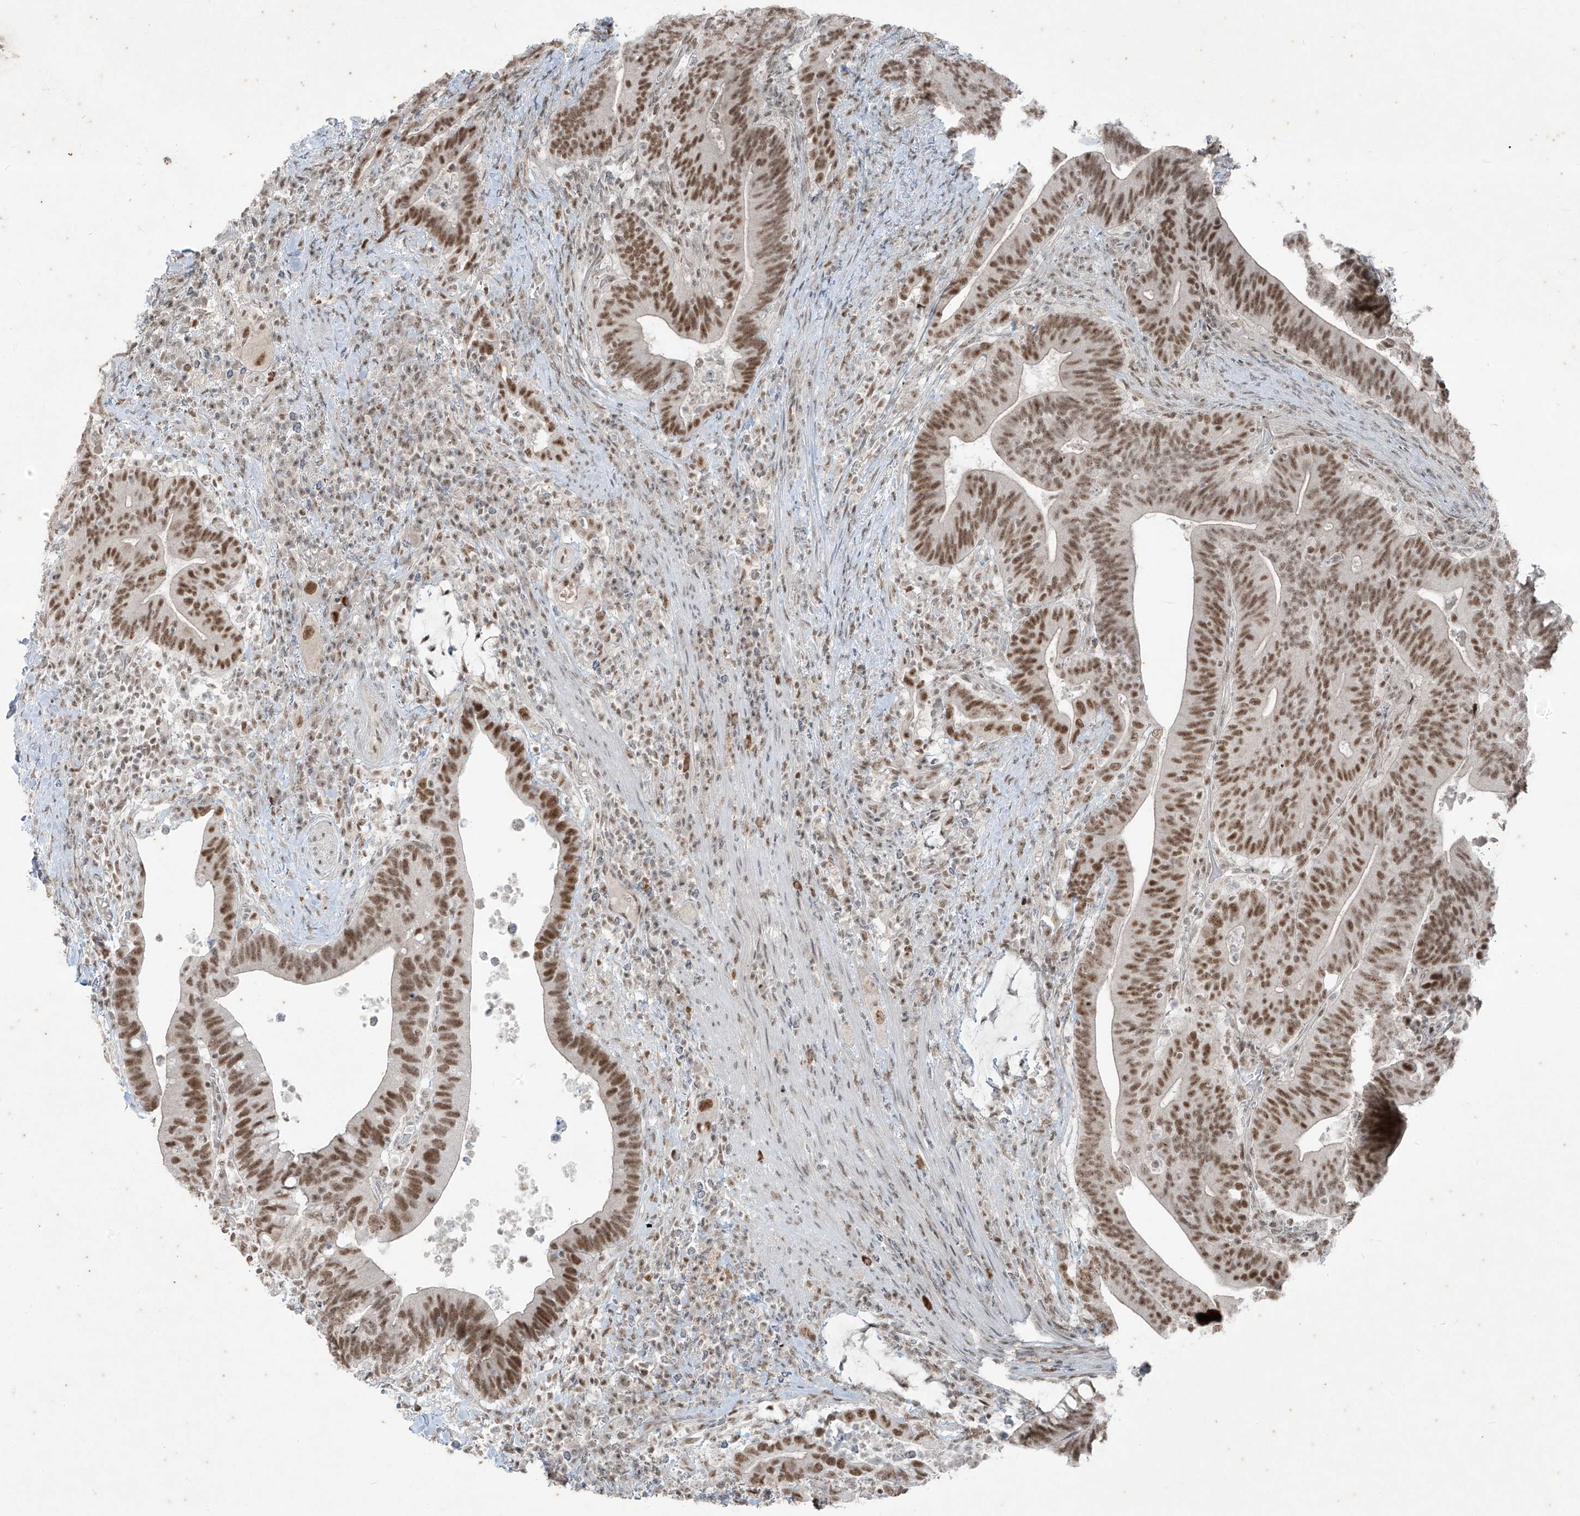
{"staining": {"intensity": "moderate", "quantity": ">75%", "location": "nuclear"}, "tissue": "colorectal cancer", "cell_type": "Tumor cells", "image_type": "cancer", "snomed": [{"axis": "morphology", "description": "Adenocarcinoma, NOS"}, {"axis": "topography", "description": "Colon"}], "caption": "DAB (3,3'-diaminobenzidine) immunohistochemical staining of human colorectal cancer shows moderate nuclear protein staining in about >75% of tumor cells.", "gene": "ZNF354B", "patient": {"sex": "female", "age": 66}}